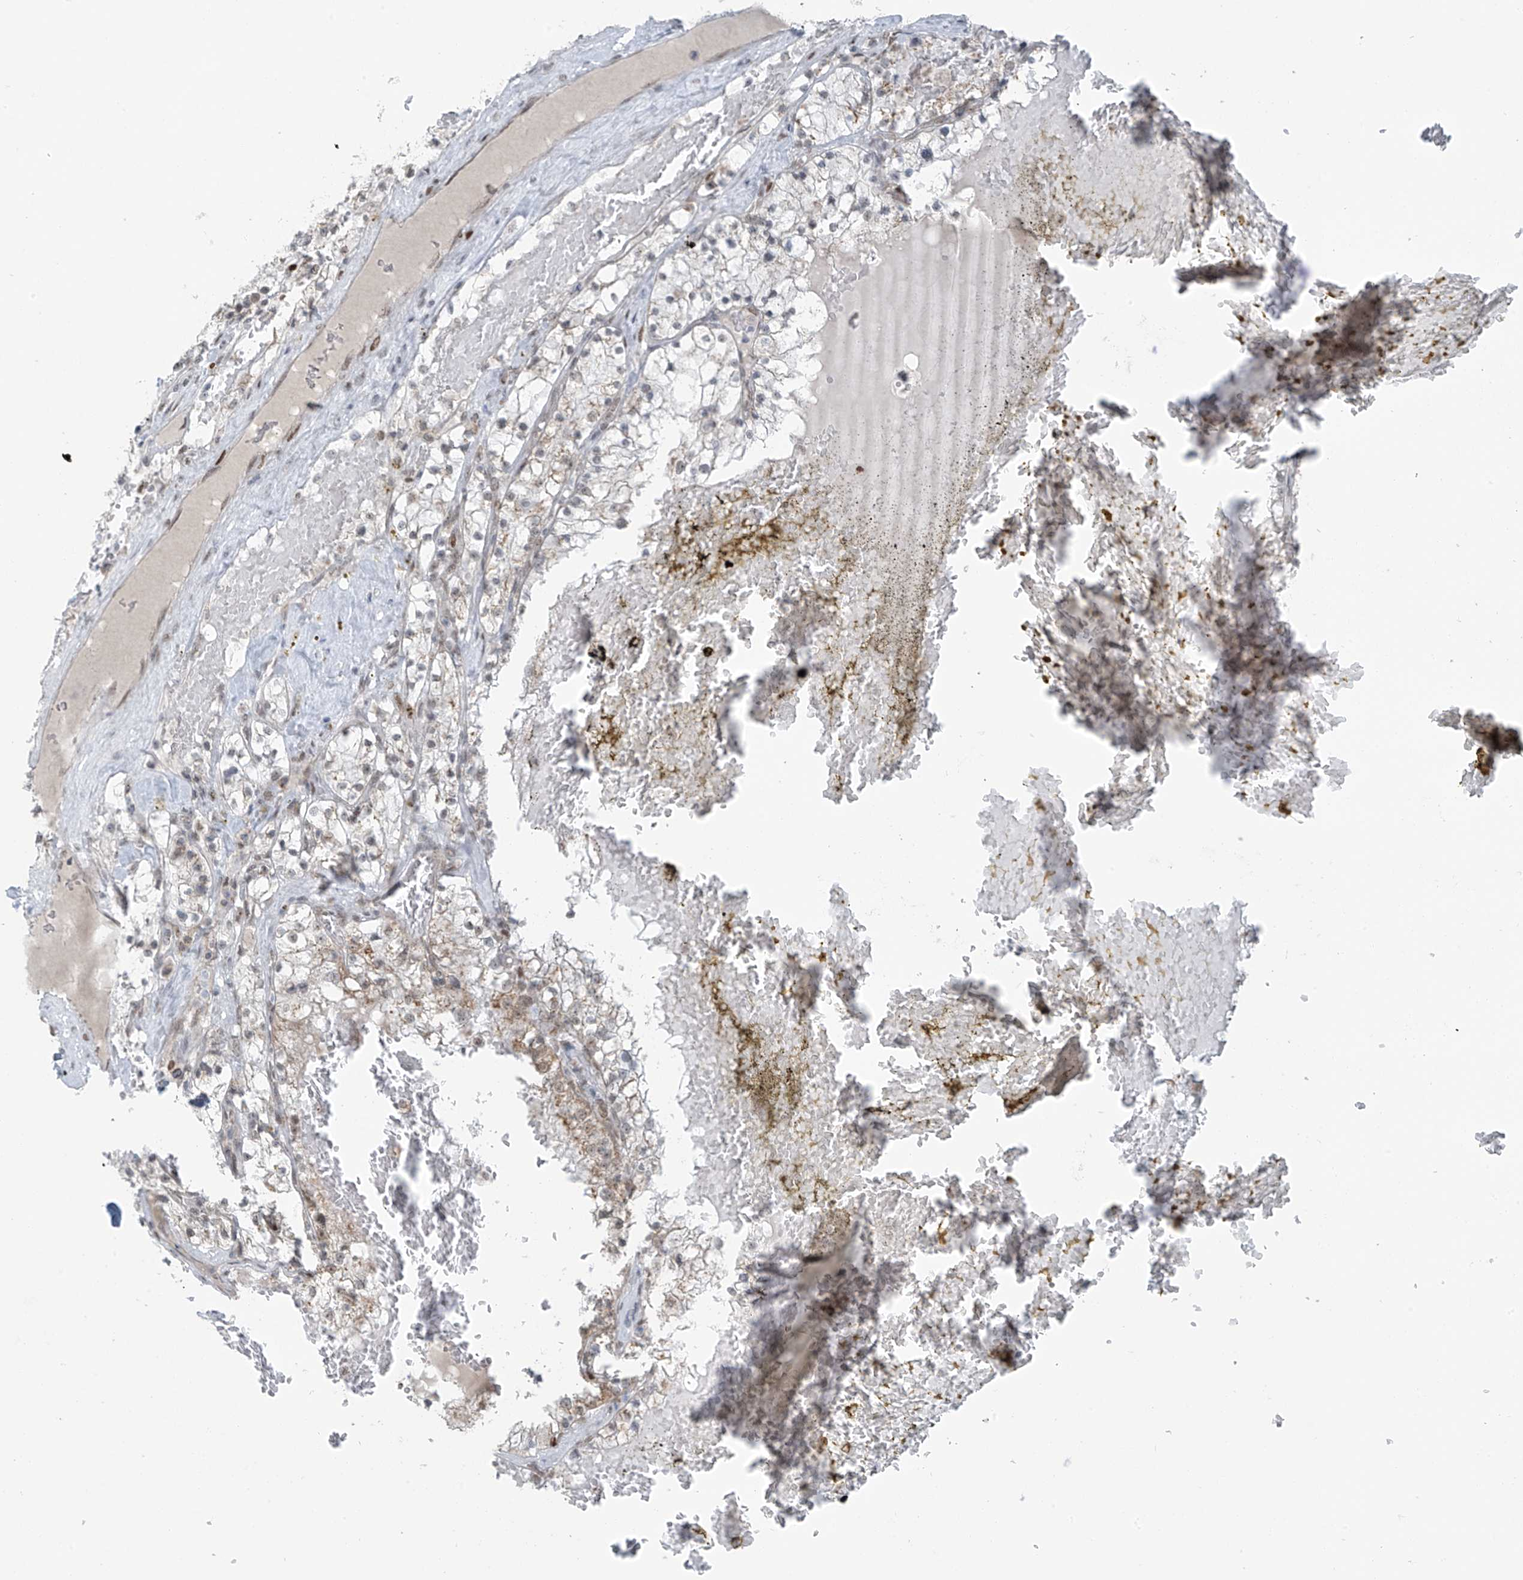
{"staining": {"intensity": "weak", "quantity": "25%-75%", "location": "cytoplasmic/membranous,nuclear"}, "tissue": "renal cancer", "cell_type": "Tumor cells", "image_type": "cancer", "snomed": [{"axis": "morphology", "description": "Normal tissue, NOS"}, {"axis": "morphology", "description": "Adenocarcinoma, NOS"}, {"axis": "topography", "description": "Kidney"}], "caption": "This micrograph demonstrates renal cancer stained with immunohistochemistry to label a protein in brown. The cytoplasmic/membranous and nuclear of tumor cells show weak positivity for the protein. Nuclei are counter-stained blue.", "gene": "WRNIP1", "patient": {"sex": "male", "age": 68}}